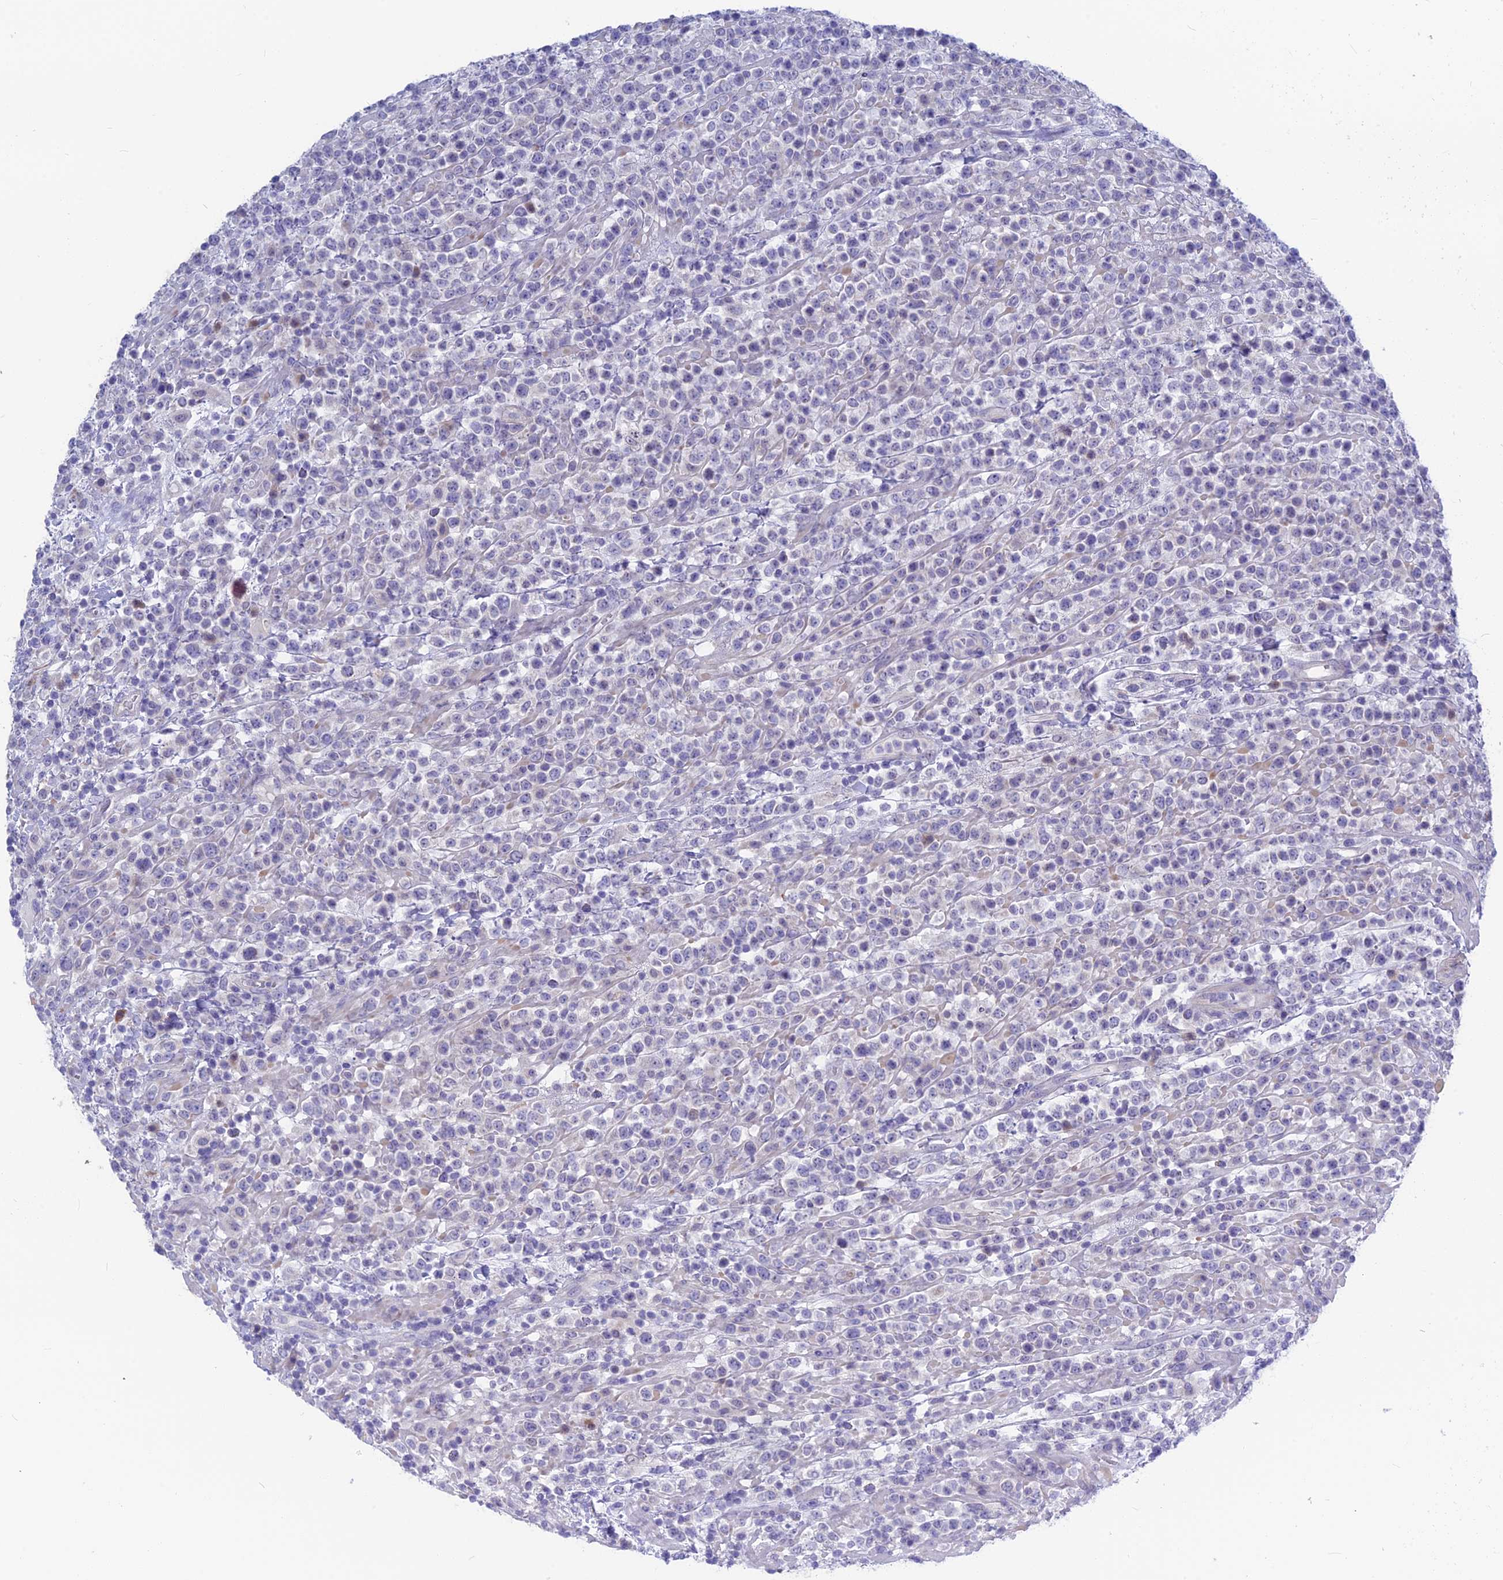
{"staining": {"intensity": "negative", "quantity": "none", "location": "none"}, "tissue": "lymphoma", "cell_type": "Tumor cells", "image_type": "cancer", "snomed": [{"axis": "morphology", "description": "Malignant lymphoma, non-Hodgkin's type, High grade"}, {"axis": "topography", "description": "Colon"}], "caption": "DAB (3,3'-diaminobenzidine) immunohistochemical staining of high-grade malignant lymphoma, non-Hodgkin's type displays no significant staining in tumor cells.", "gene": "SNTN", "patient": {"sex": "female", "age": 53}}